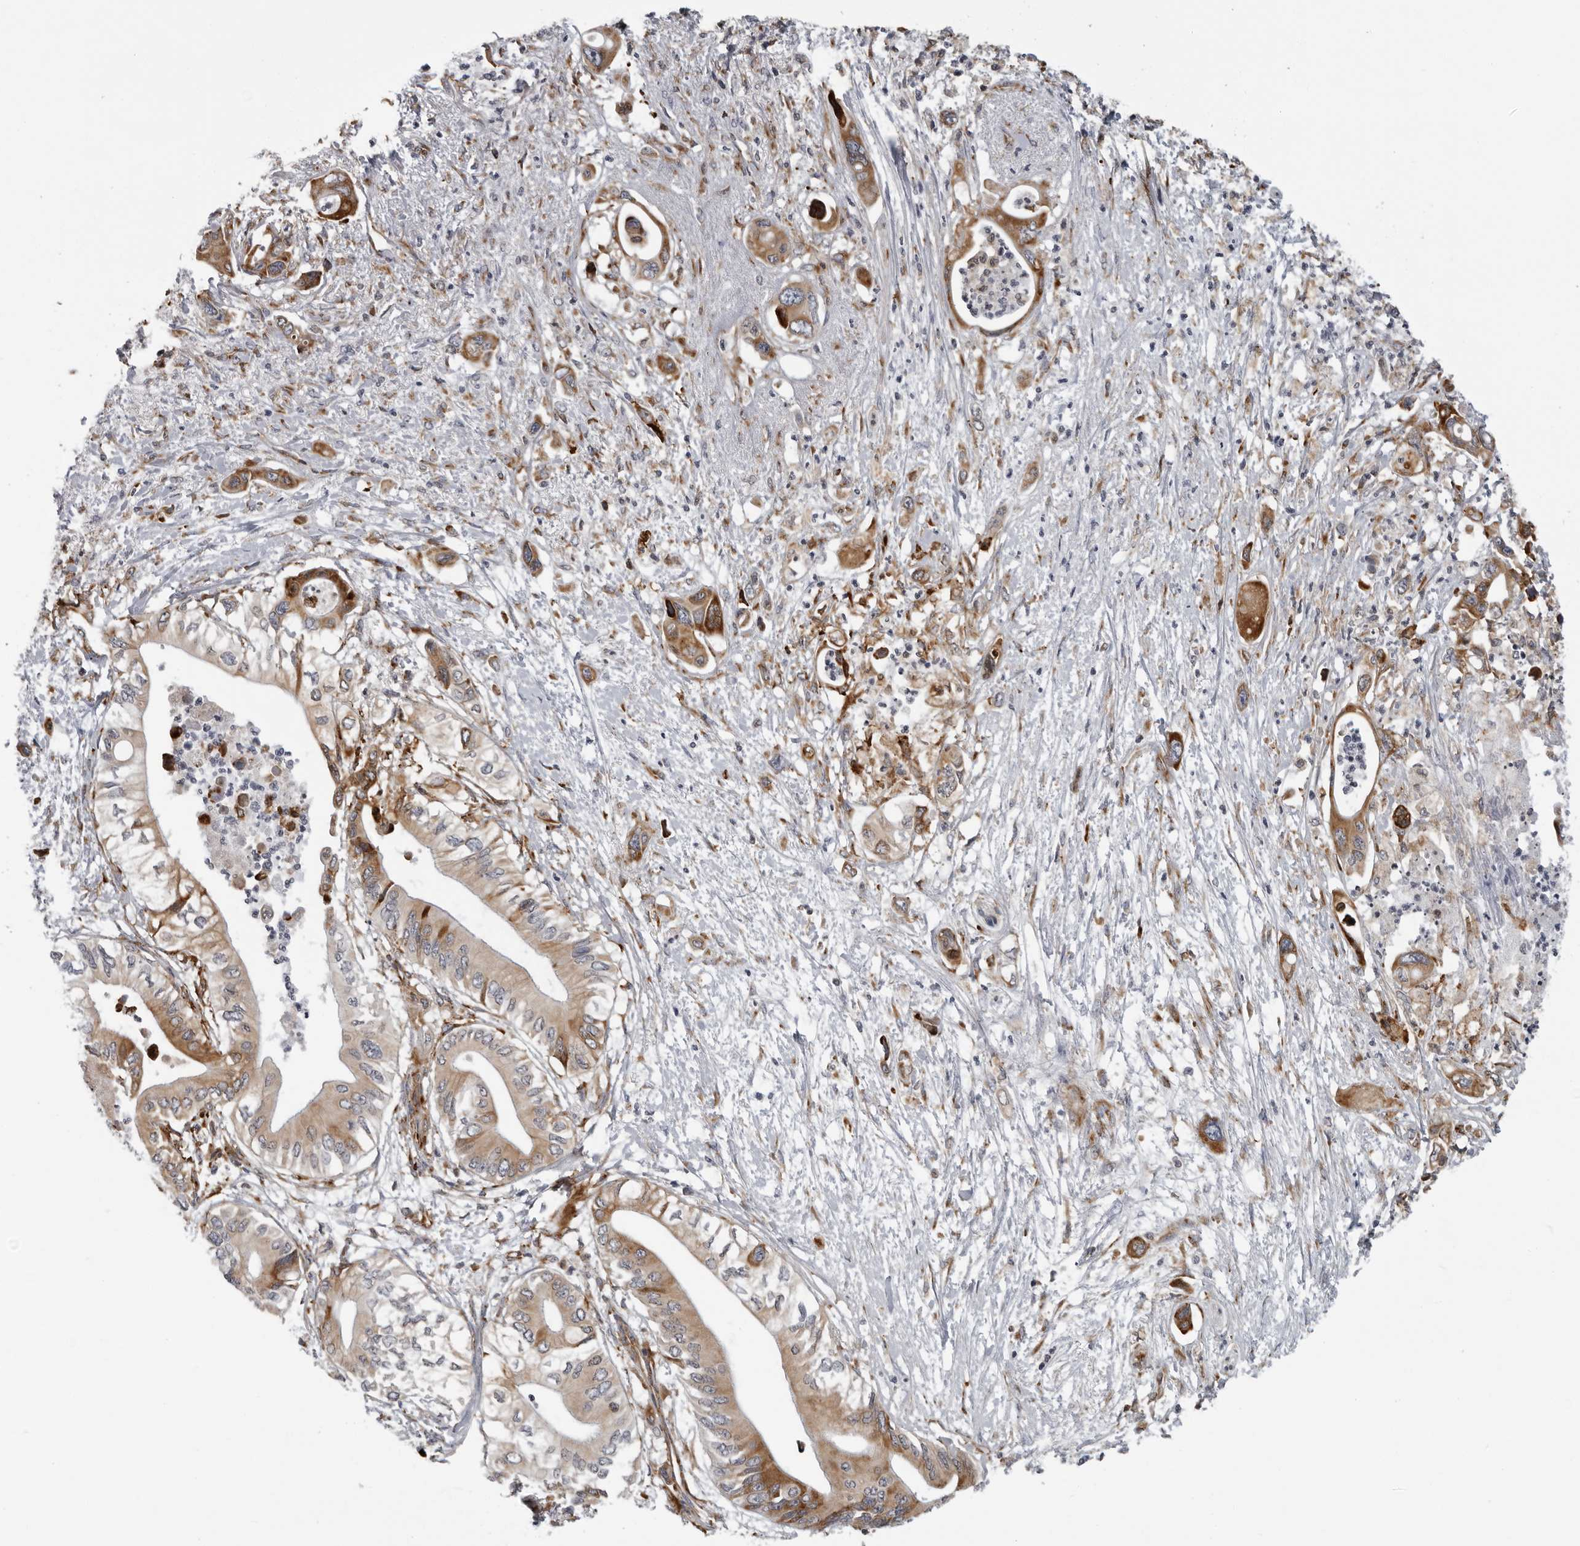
{"staining": {"intensity": "moderate", "quantity": ">75%", "location": "cytoplasmic/membranous"}, "tissue": "pancreatic cancer", "cell_type": "Tumor cells", "image_type": "cancer", "snomed": [{"axis": "morphology", "description": "Adenocarcinoma, NOS"}, {"axis": "topography", "description": "Pancreas"}], "caption": "A brown stain highlights moderate cytoplasmic/membranous expression of a protein in adenocarcinoma (pancreatic) tumor cells. (Stains: DAB (3,3'-diaminobenzidine) in brown, nuclei in blue, Microscopy: brightfield microscopy at high magnification).", "gene": "ALPK2", "patient": {"sex": "male", "age": 66}}